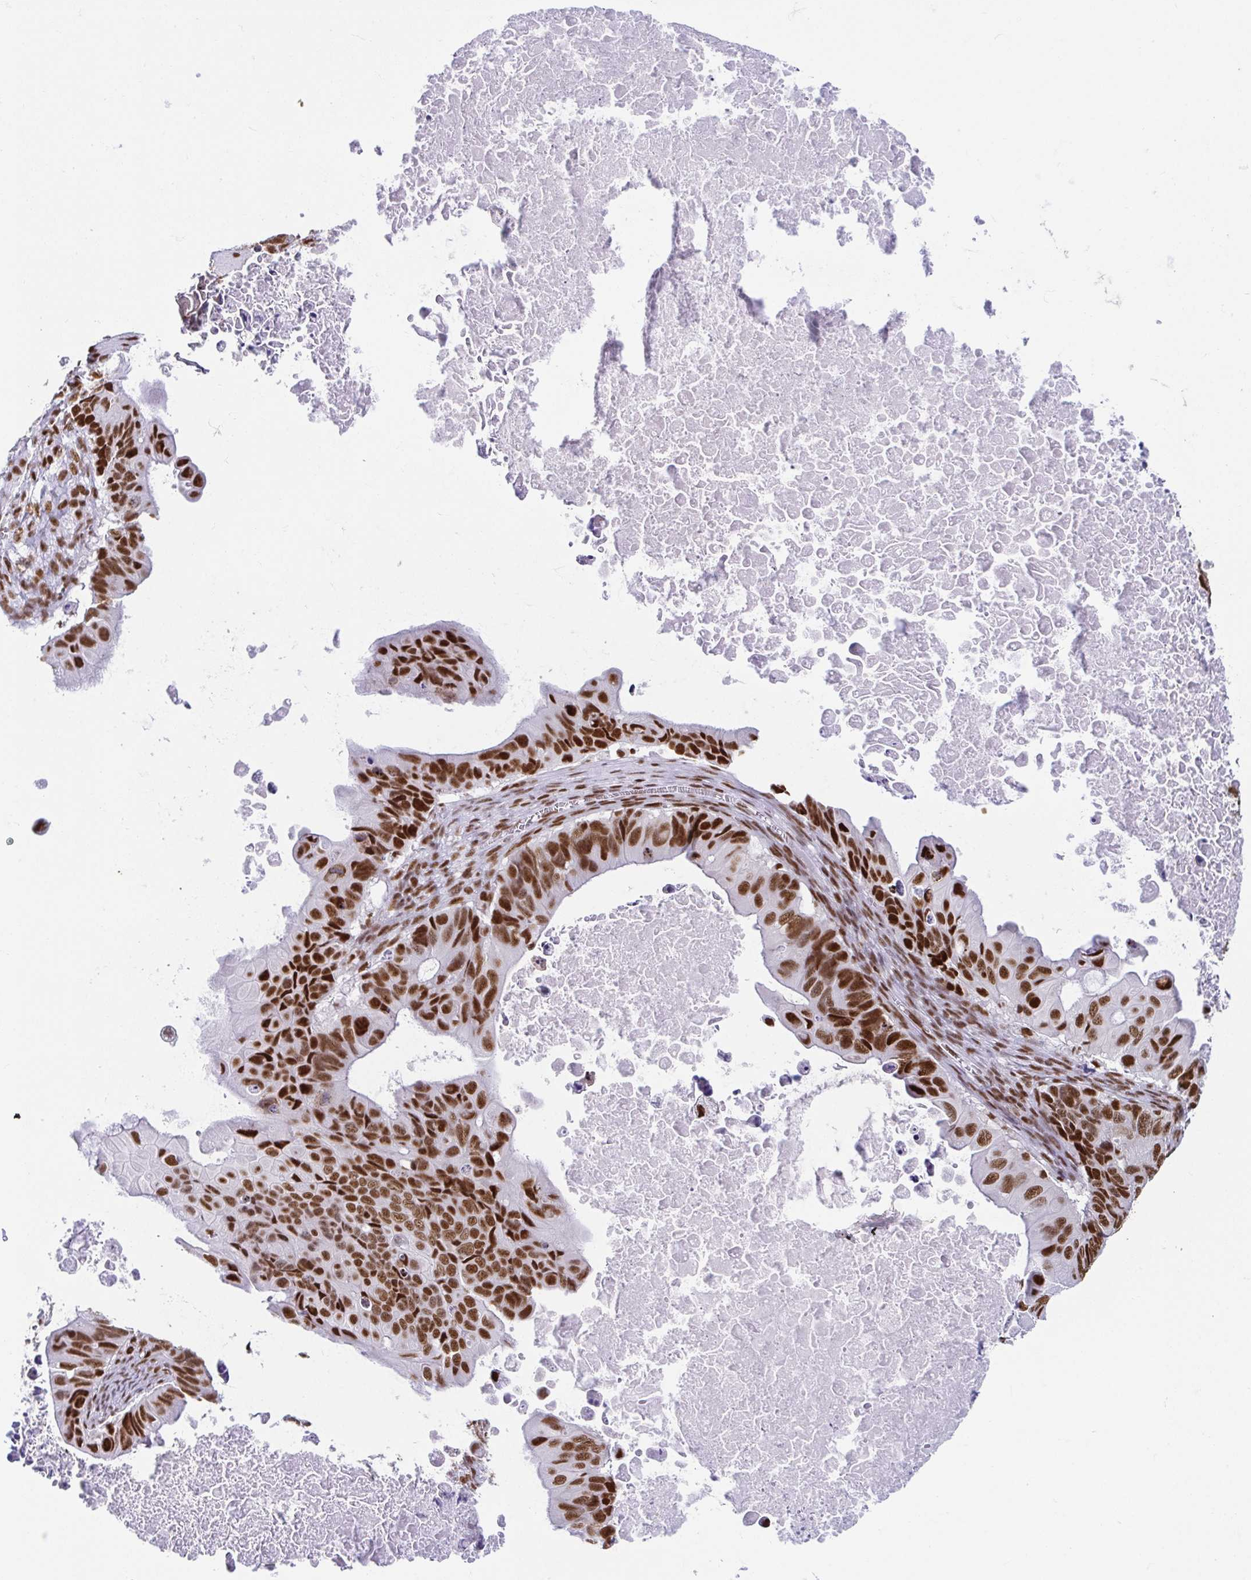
{"staining": {"intensity": "strong", "quantity": ">75%", "location": "nuclear"}, "tissue": "ovarian cancer", "cell_type": "Tumor cells", "image_type": "cancer", "snomed": [{"axis": "morphology", "description": "Cystadenocarcinoma, mucinous, NOS"}, {"axis": "topography", "description": "Ovary"}], "caption": "Immunohistochemistry (IHC) staining of ovarian cancer (mucinous cystadenocarcinoma), which reveals high levels of strong nuclear positivity in about >75% of tumor cells indicating strong nuclear protein positivity. The staining was performed using DAB (brown) for protein detection and nuclei were counterstained in hematoxylin (blue).", "gene": "EWSR1", "patient": {"sex": "female", "age": 64}}